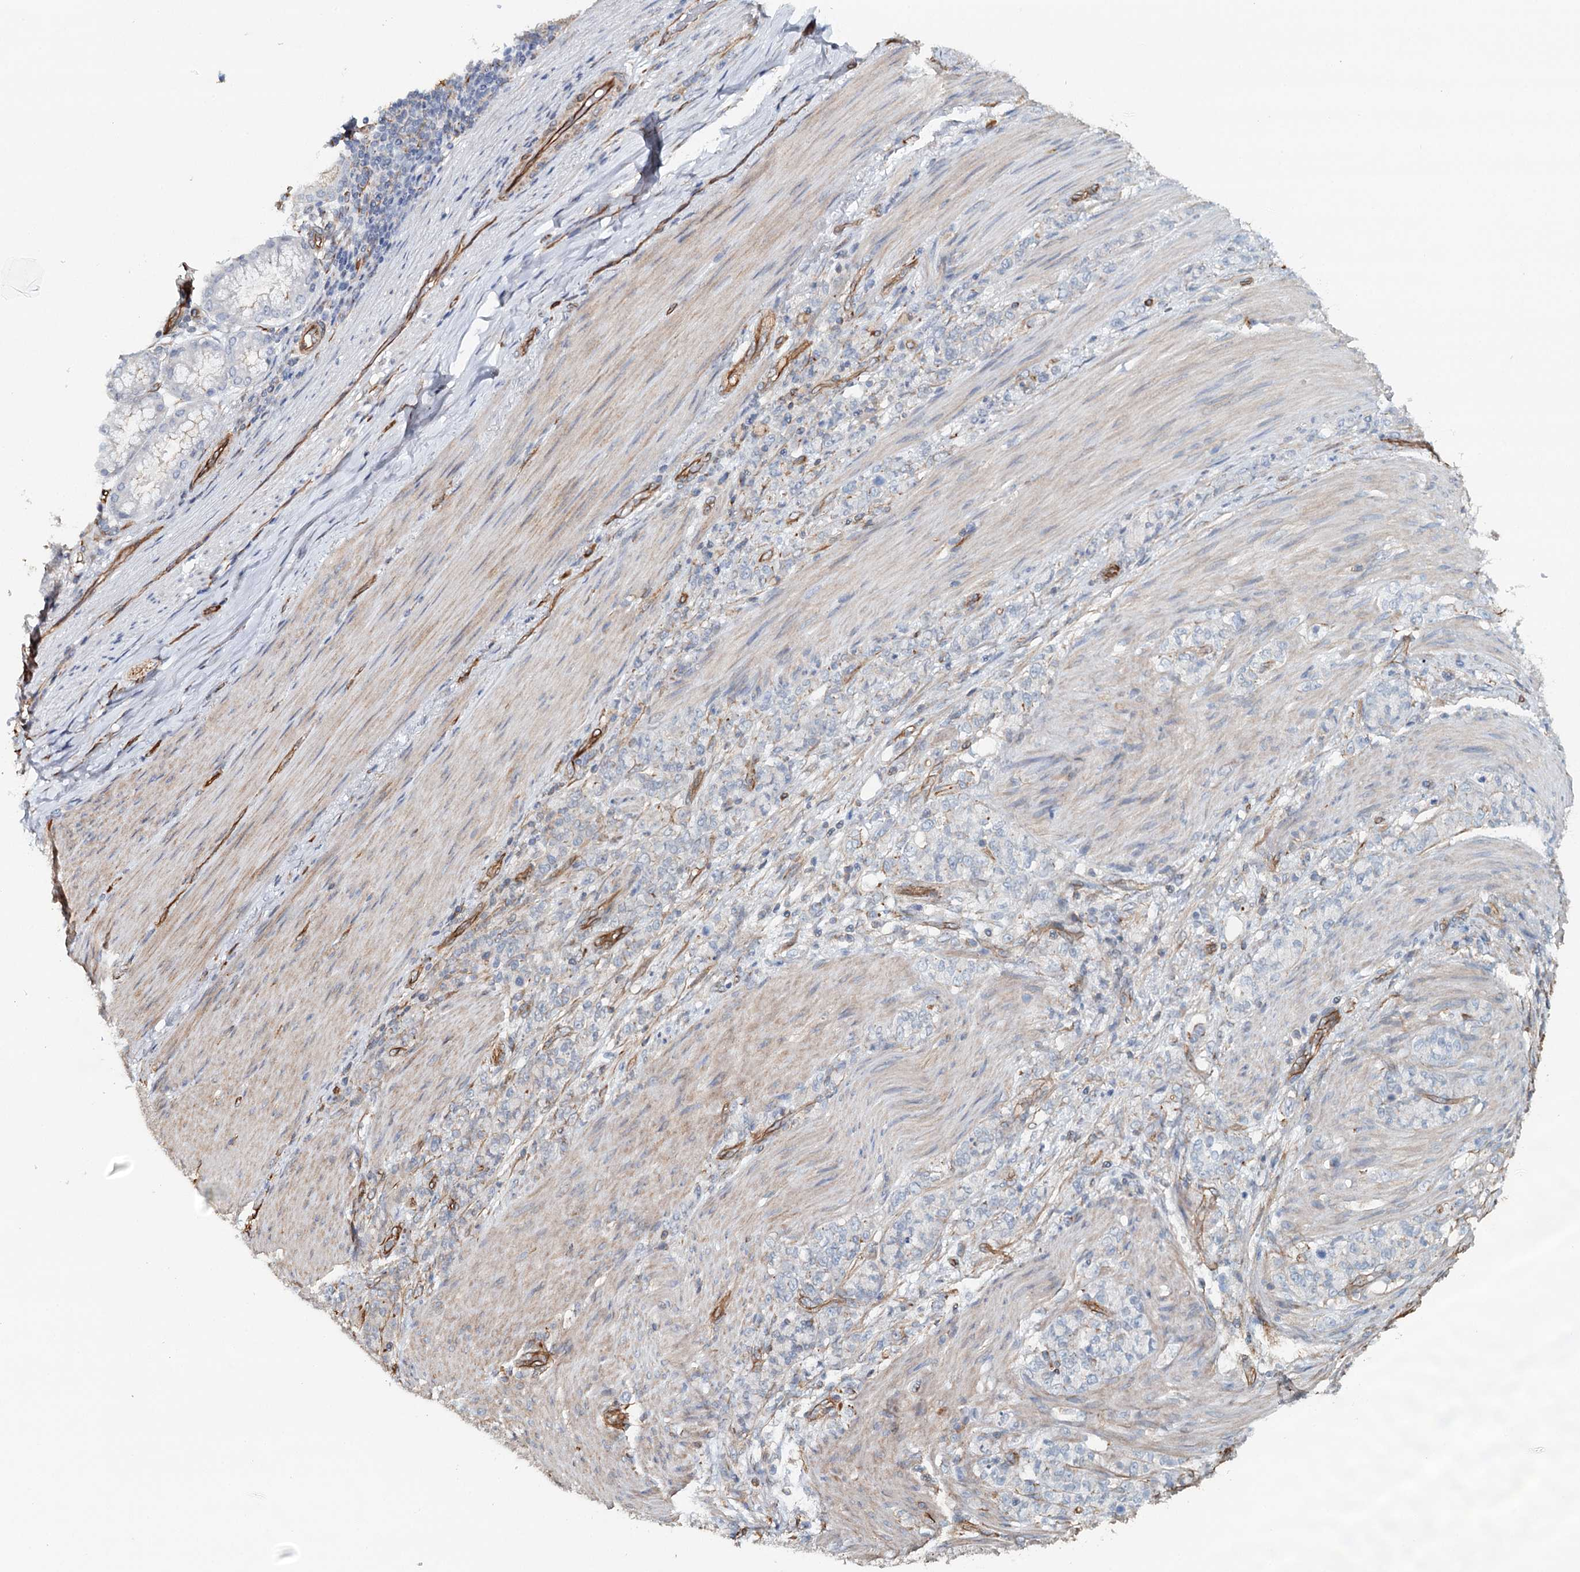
{"staining": {"intensity": "negative", "quantity": "none", "location": "none"}, "tissue": "stomach cancer", "cell_type": "Tumor cells", "image_type": "cancer", "snomed": [{"axis": "morphology", "description": "Adenocarcinoma, NOS"}, {"axis": "topography", "description": "Stomach"}], "caption": "Protein analysis of stomach cancer (adenocarcinoma) exhibits no significant staining in tumor cells. Brightfield microscopy of IHC stained with DAB (3,3'-diaminobenzidine) (brown) and hematoxylin (blue), captured at high magnification.", "gene": "SYNPO", "patient": {"sex": "female", "age": 79}}